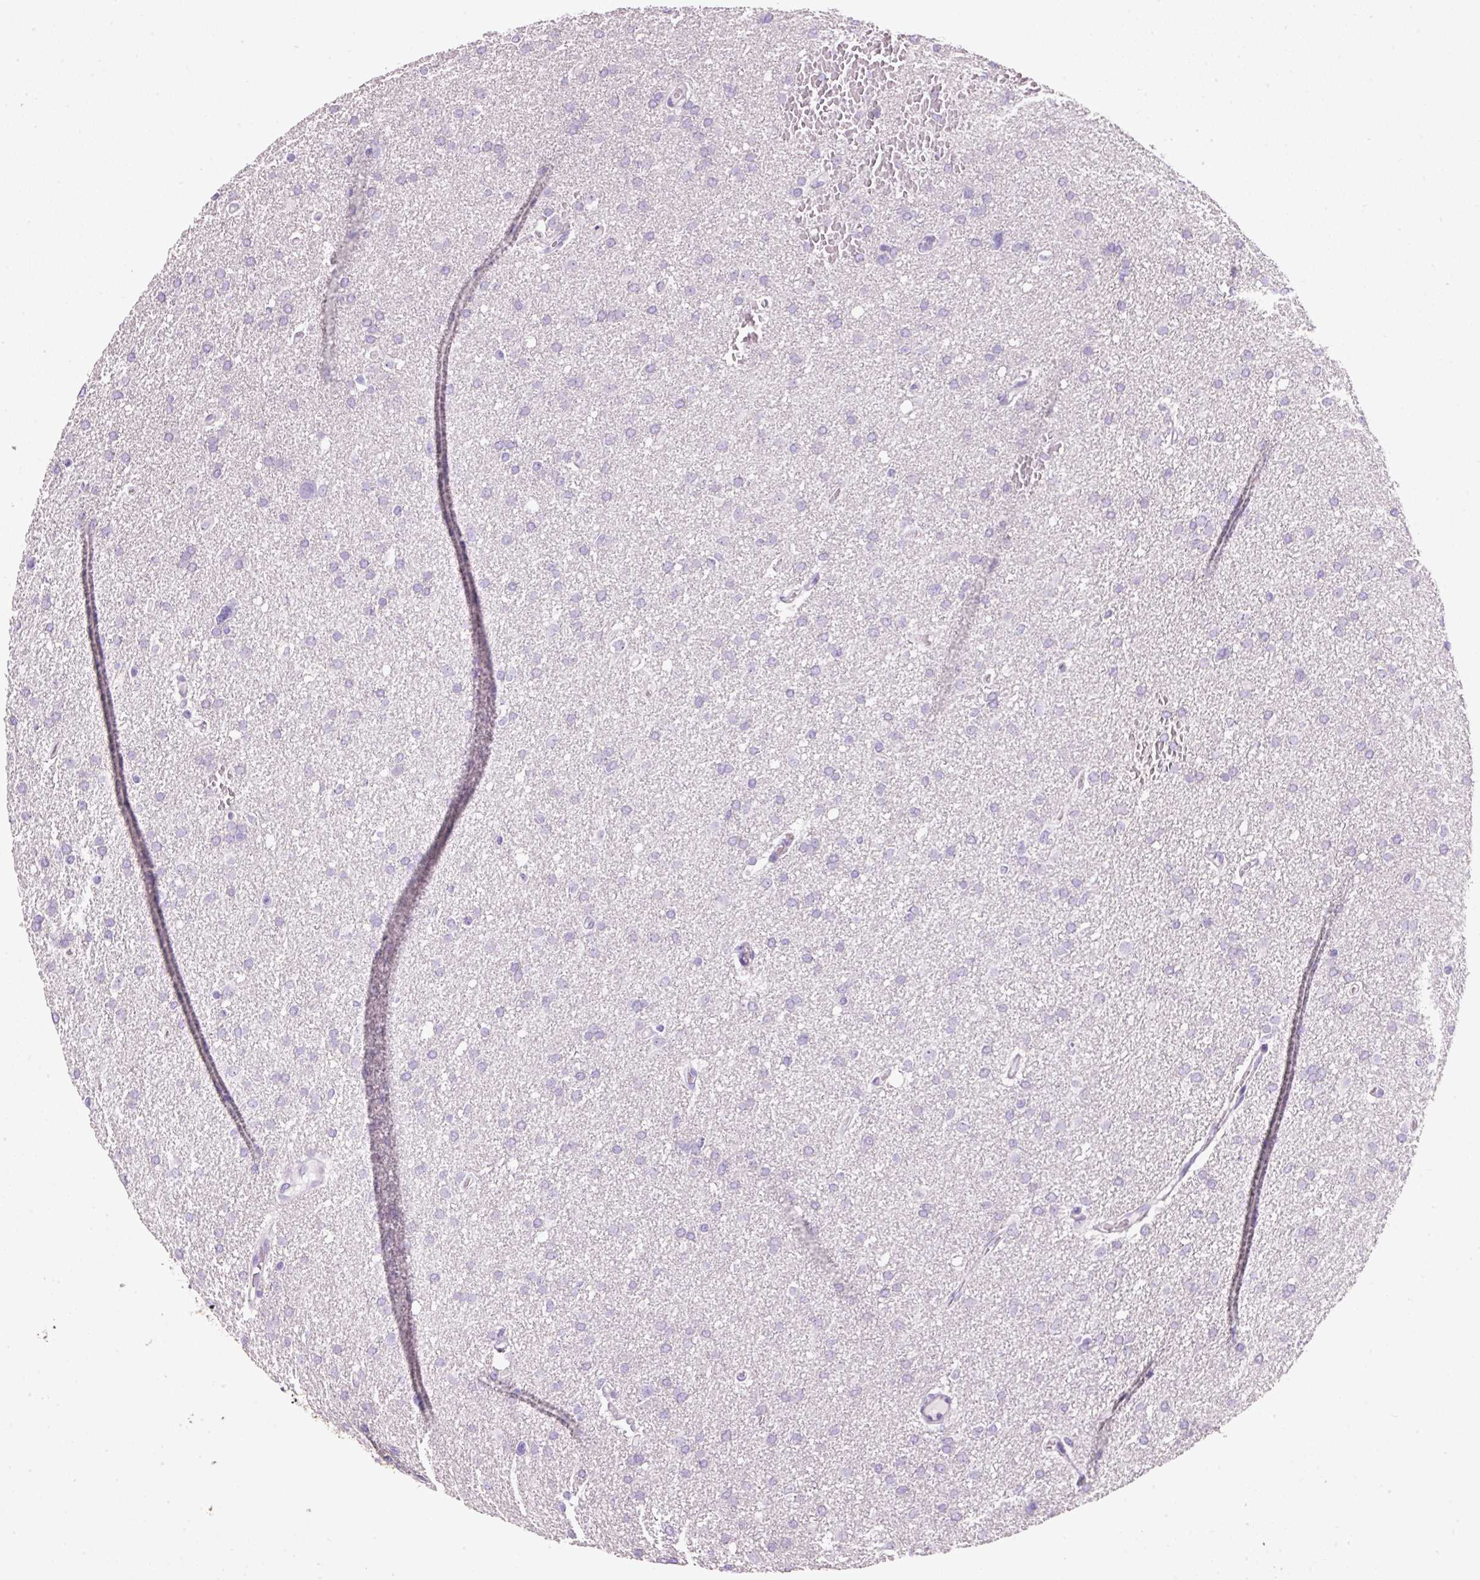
{"staining": {"intensity": "negative", "quantity": "none", "location": "none"}, "tissue": "glioma", "cell_type": "Tumor cells", "image_type": "cancer", "snomed": [{"axis": "morphology", "description": "Glioma, malignant, High grade"}, {"axis": "topography", "description": "Cerebral cortex"}], "caption": "This is an IHC image of human malignant glioma (high-grade). There is no positivity in tumor cells.", "gene": "BSND", "patient": {"sex": "female", "age": 36}}